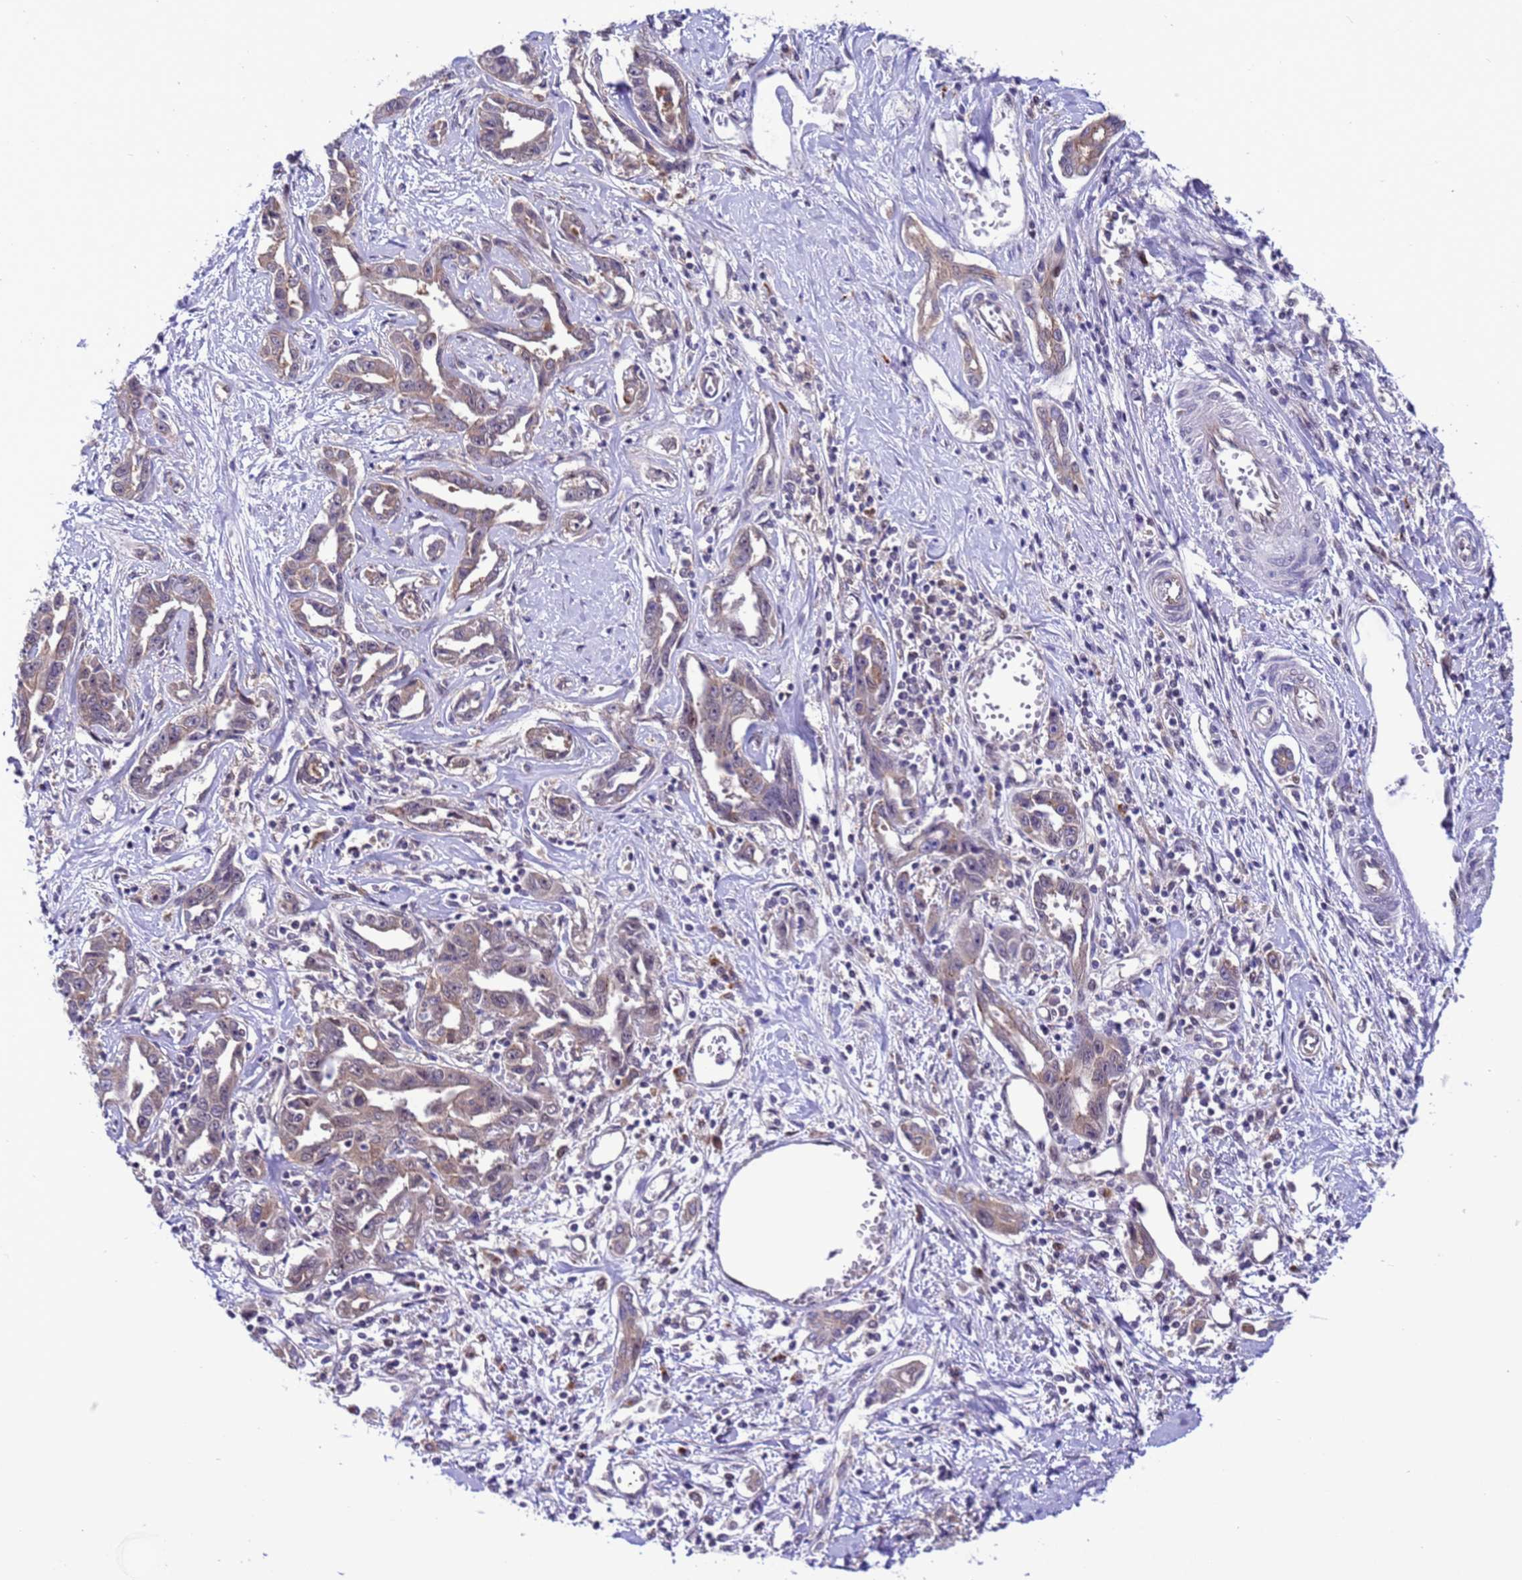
{"staining": {"intensity": "weak", "quantity": "25%-75%", "location": "cytoplasmic/membranous"}, "tissue": "liver cancer", "cell_type": "Tumor cells", "image_type": "cancer", "snomed": [{"axis": "morphology", "description": "Cholangiocarcinoma"}, {"axis": "topography", "description": "Liver"}], "caption": "Weak cytoplasmic/membranous protein expression is seen in approximately 25%-75% of tumor cells in cholangiocarcinoma (liver). (DAB (3,3'-diaminobenzidine) IHC, brown staining for protein, blue staining for nuclei).", "gene": "RASD1", "patient": {"sex": "male", "age": 59}}